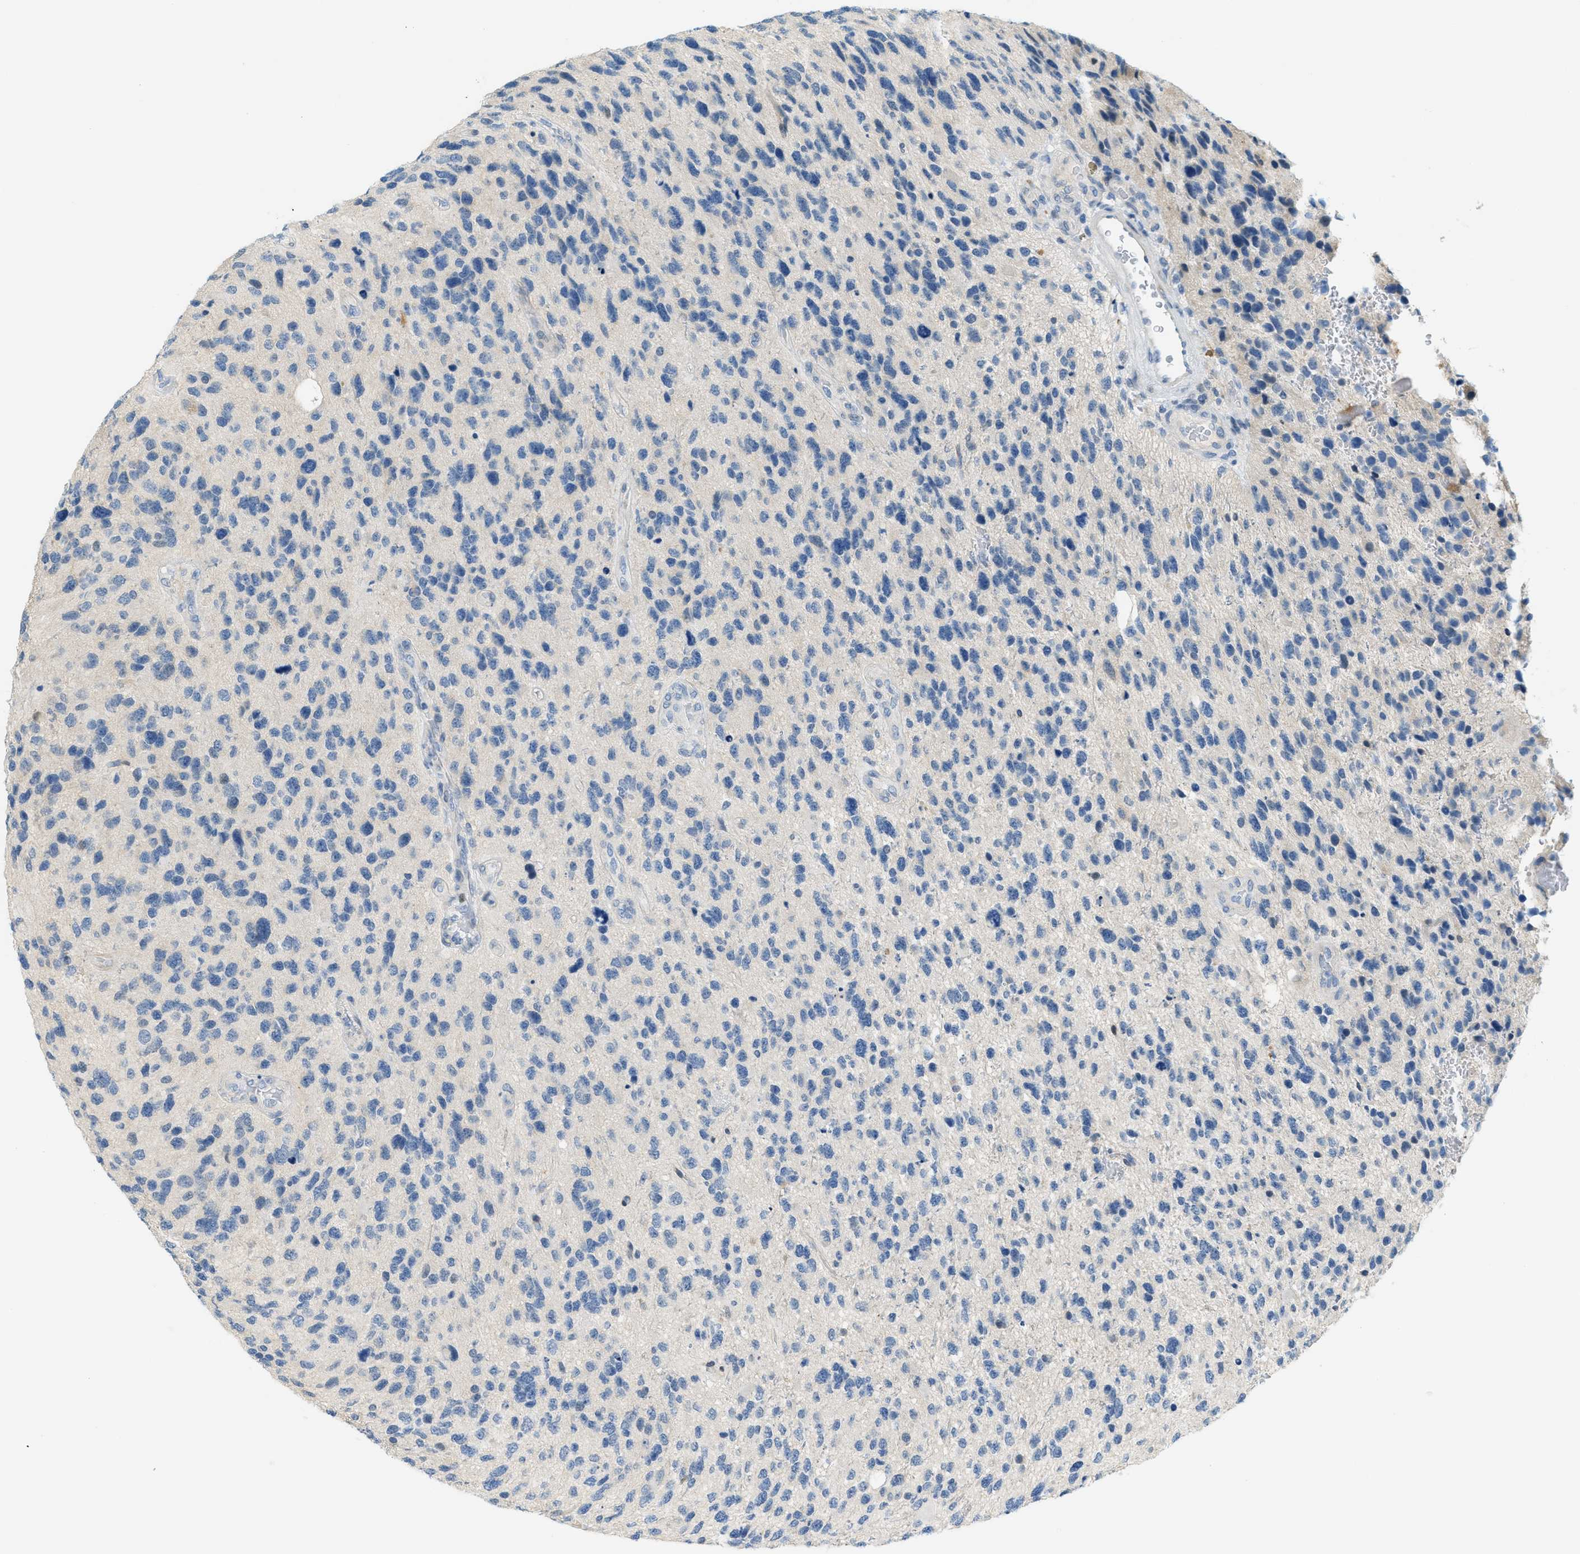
{"staining": {"intensity": "negative", "quantity": "none", "location": "none"}, "tissue": "glioma", "cell_type": "Tumor cells", "image_type": "cancer", "snomed": [{"axis": "morphology", "description": "Glioma, malignant, High grade"}, {"axis": "topography", "description": "Brain"}], "caption": "Tumor cells show no significant staining in malignant high-grade glioma.", "gene": "CYP4X1", "patient": {"sex": "female", "age": 58}}